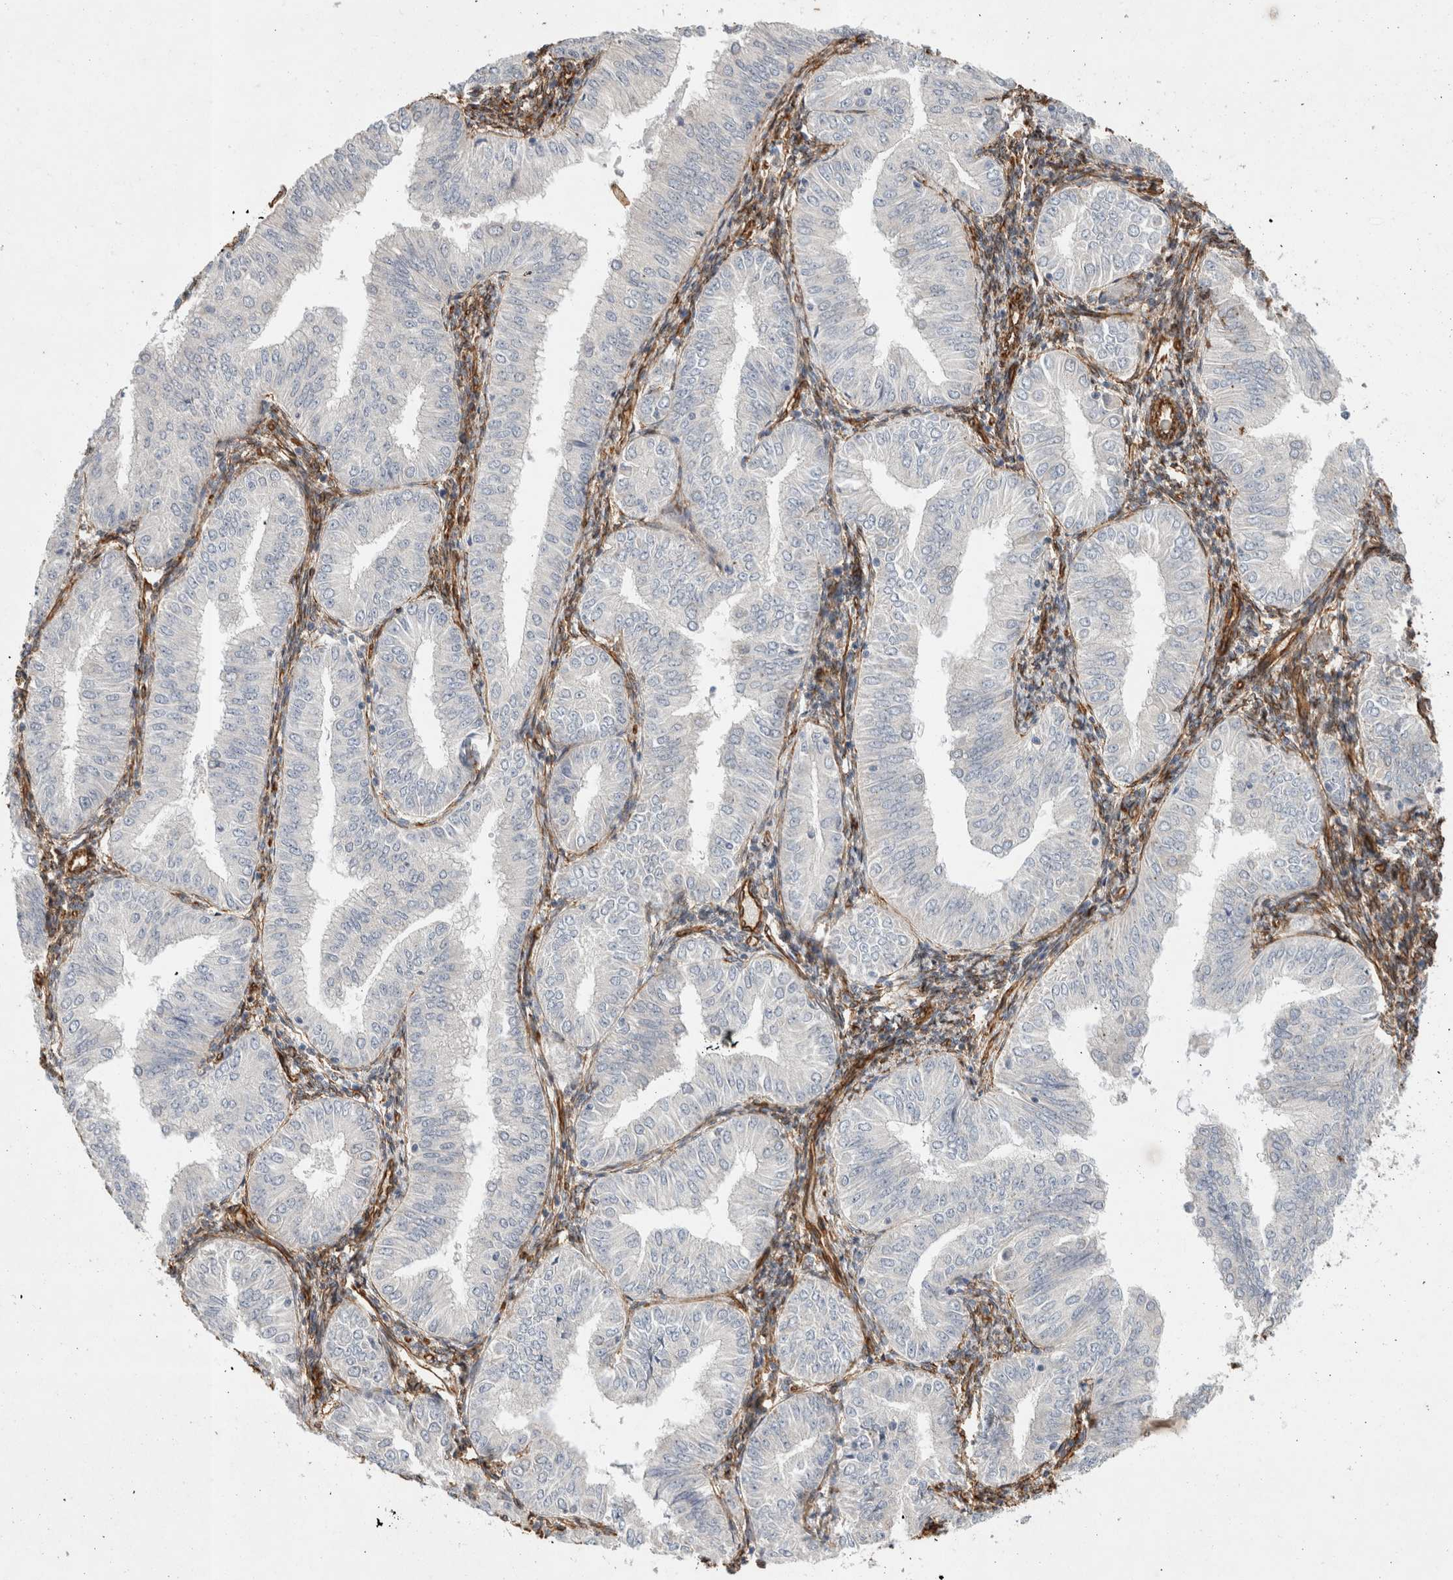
{"staining": {"intensity": "negative", "quantity": "none", "location": "none"}, "tissue": "endometrial cancer", "cell_type": "Tumor cells", "image_type": "cancer", "snomed": [{"axis": "morphology", "description": "Normal tissue, NOS"}, {"axis": "morphology", "description": "Adenocarcinoma, NOS"}, {"axis": "topography", "description": "Endometrium"}], "caption": "An image of endometrial cancer stained for a protein reveals no brown staining in tumor cells. (IHC, brightfield microscopy, high magnification).", "gene": "JMJD4", "patient": {"sex": "female", "age": 53}}